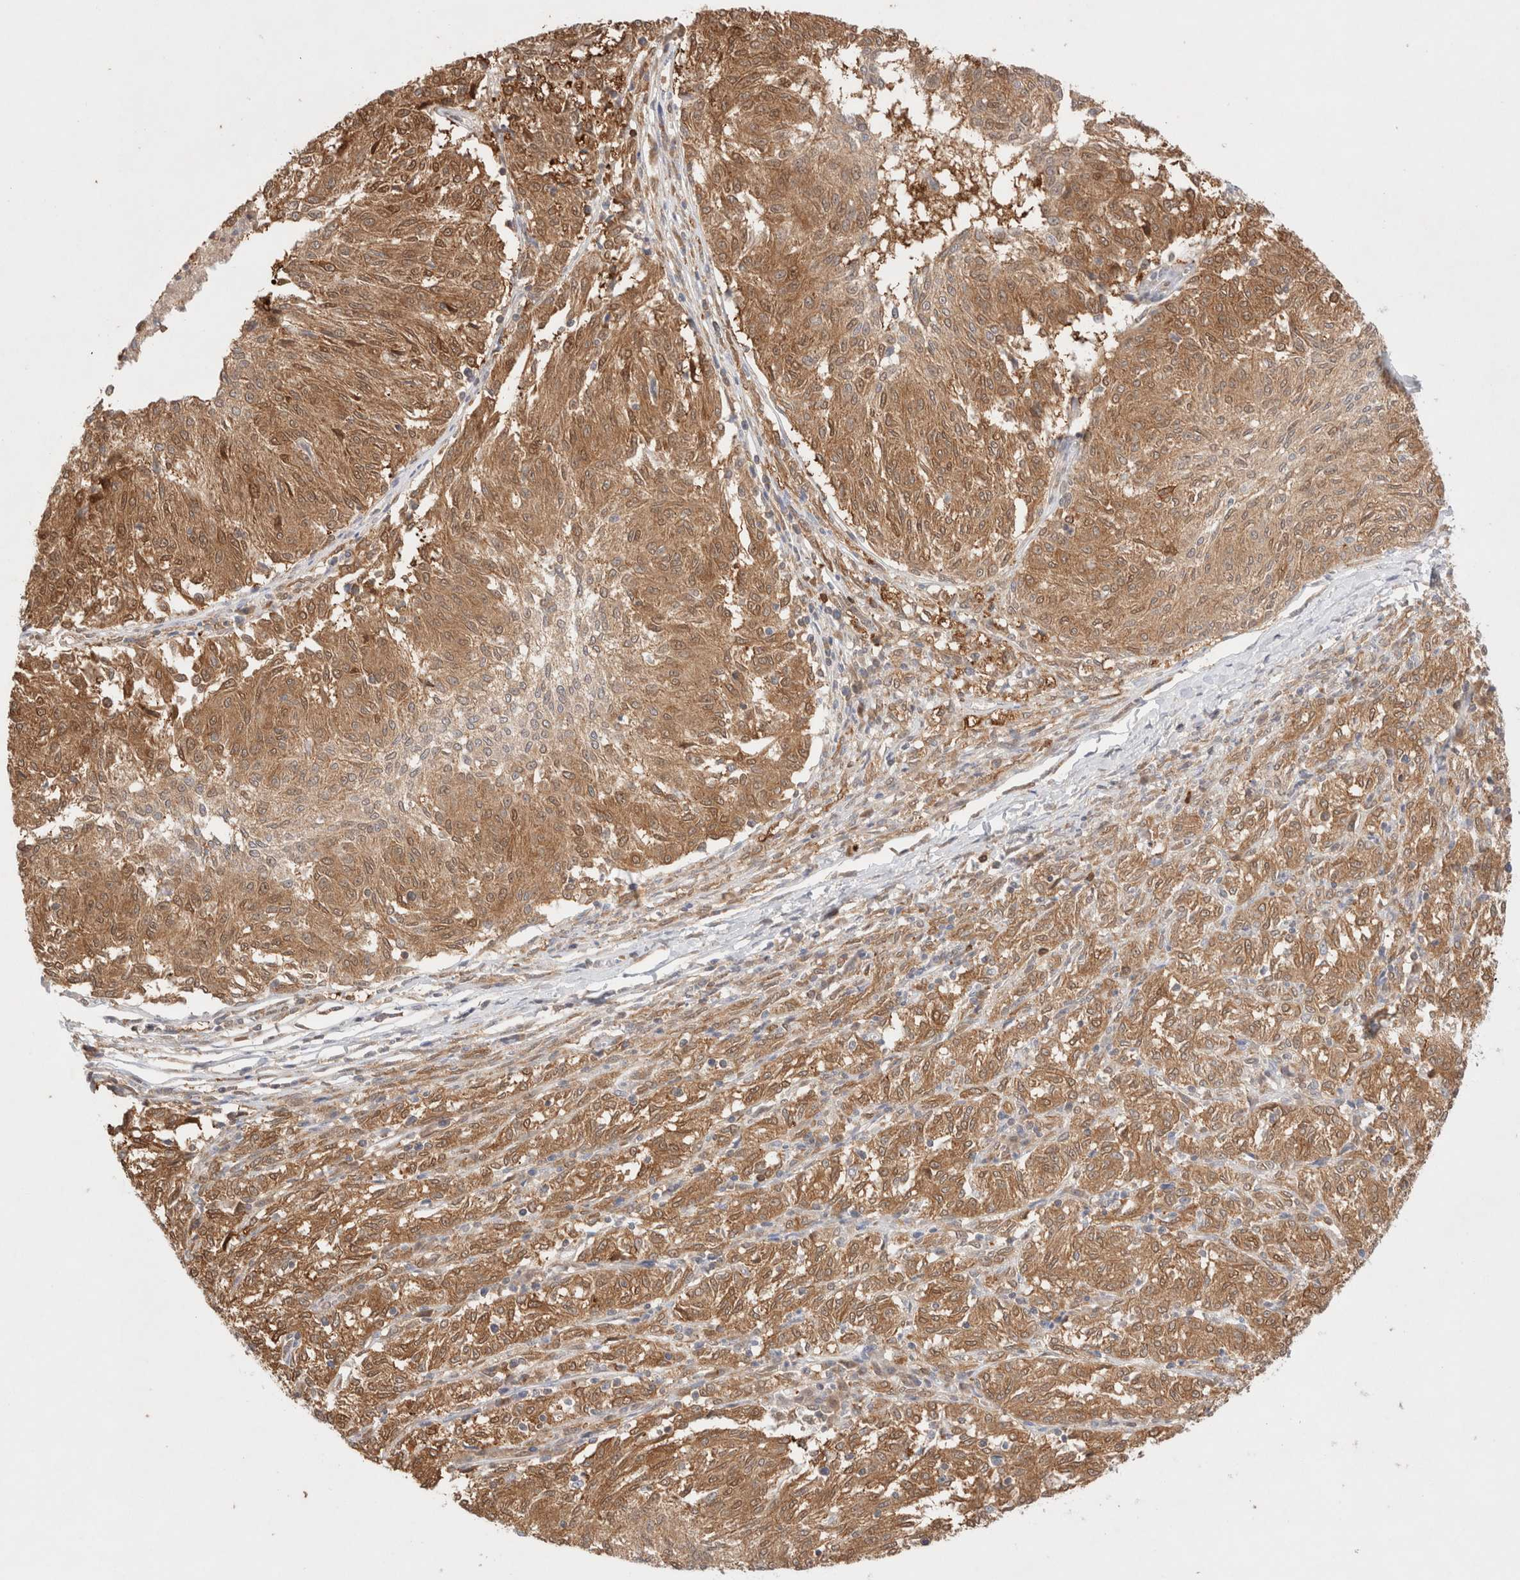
{"staining": {"intensity": "moderate", "quantity": ">75%", "location": "cytoplasmic/membranous"}, "tissue": "melanoma", "cell_type": "Tumor cells", "image_type": "cancer", "snomed": [{"axis": "morphology", "description": "Malignant melanoma, NOS"}, {"axis": "topography", "description": "Skin"}], "caption": "IHC (DAB) staining of human malignant melanoma shows moderate cytoplasmic/membranous protein positivity in approximately >75% of tumor cells.", "gene": "STARD10", "patient": {"sex": "female", "age": 72}}